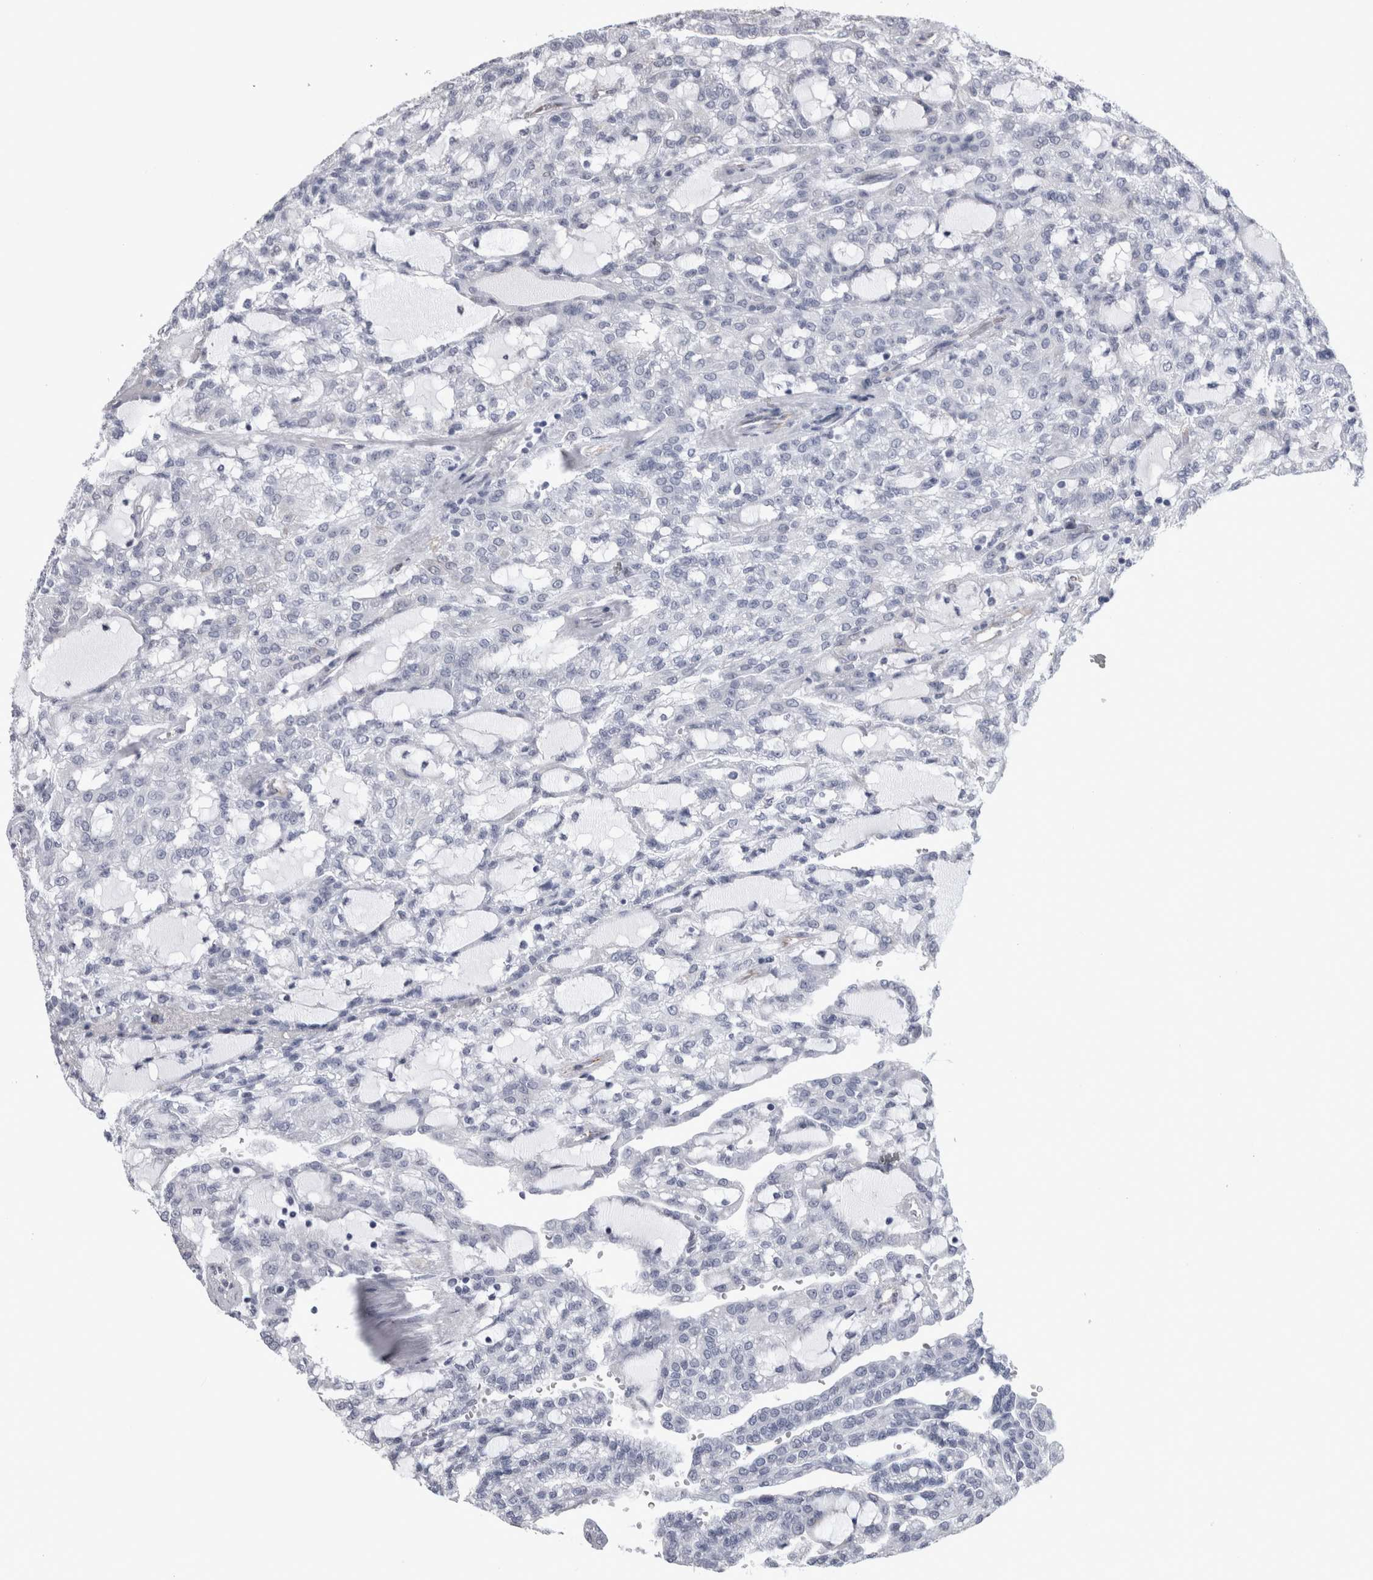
{"staining": {"intensity": "negative", "quantity": "none", "location": "none"}, "tissue": "renal cancer", "cell_type": "Tumor cells", "image_type": "cancer", "snomed": [{"axis": "morphology", "description": "Adenocarcinoma, NOS"}, {"axis": "topography", "description": "Kidney"}], "caption": "DAB (3,3'-diaminobenzidine) immunohistochemical staining of renal cancer exhibits no significant positivity in tumor cells.", "gene": "ACOT7", "patient": {"sex": "male", "age": 63}}